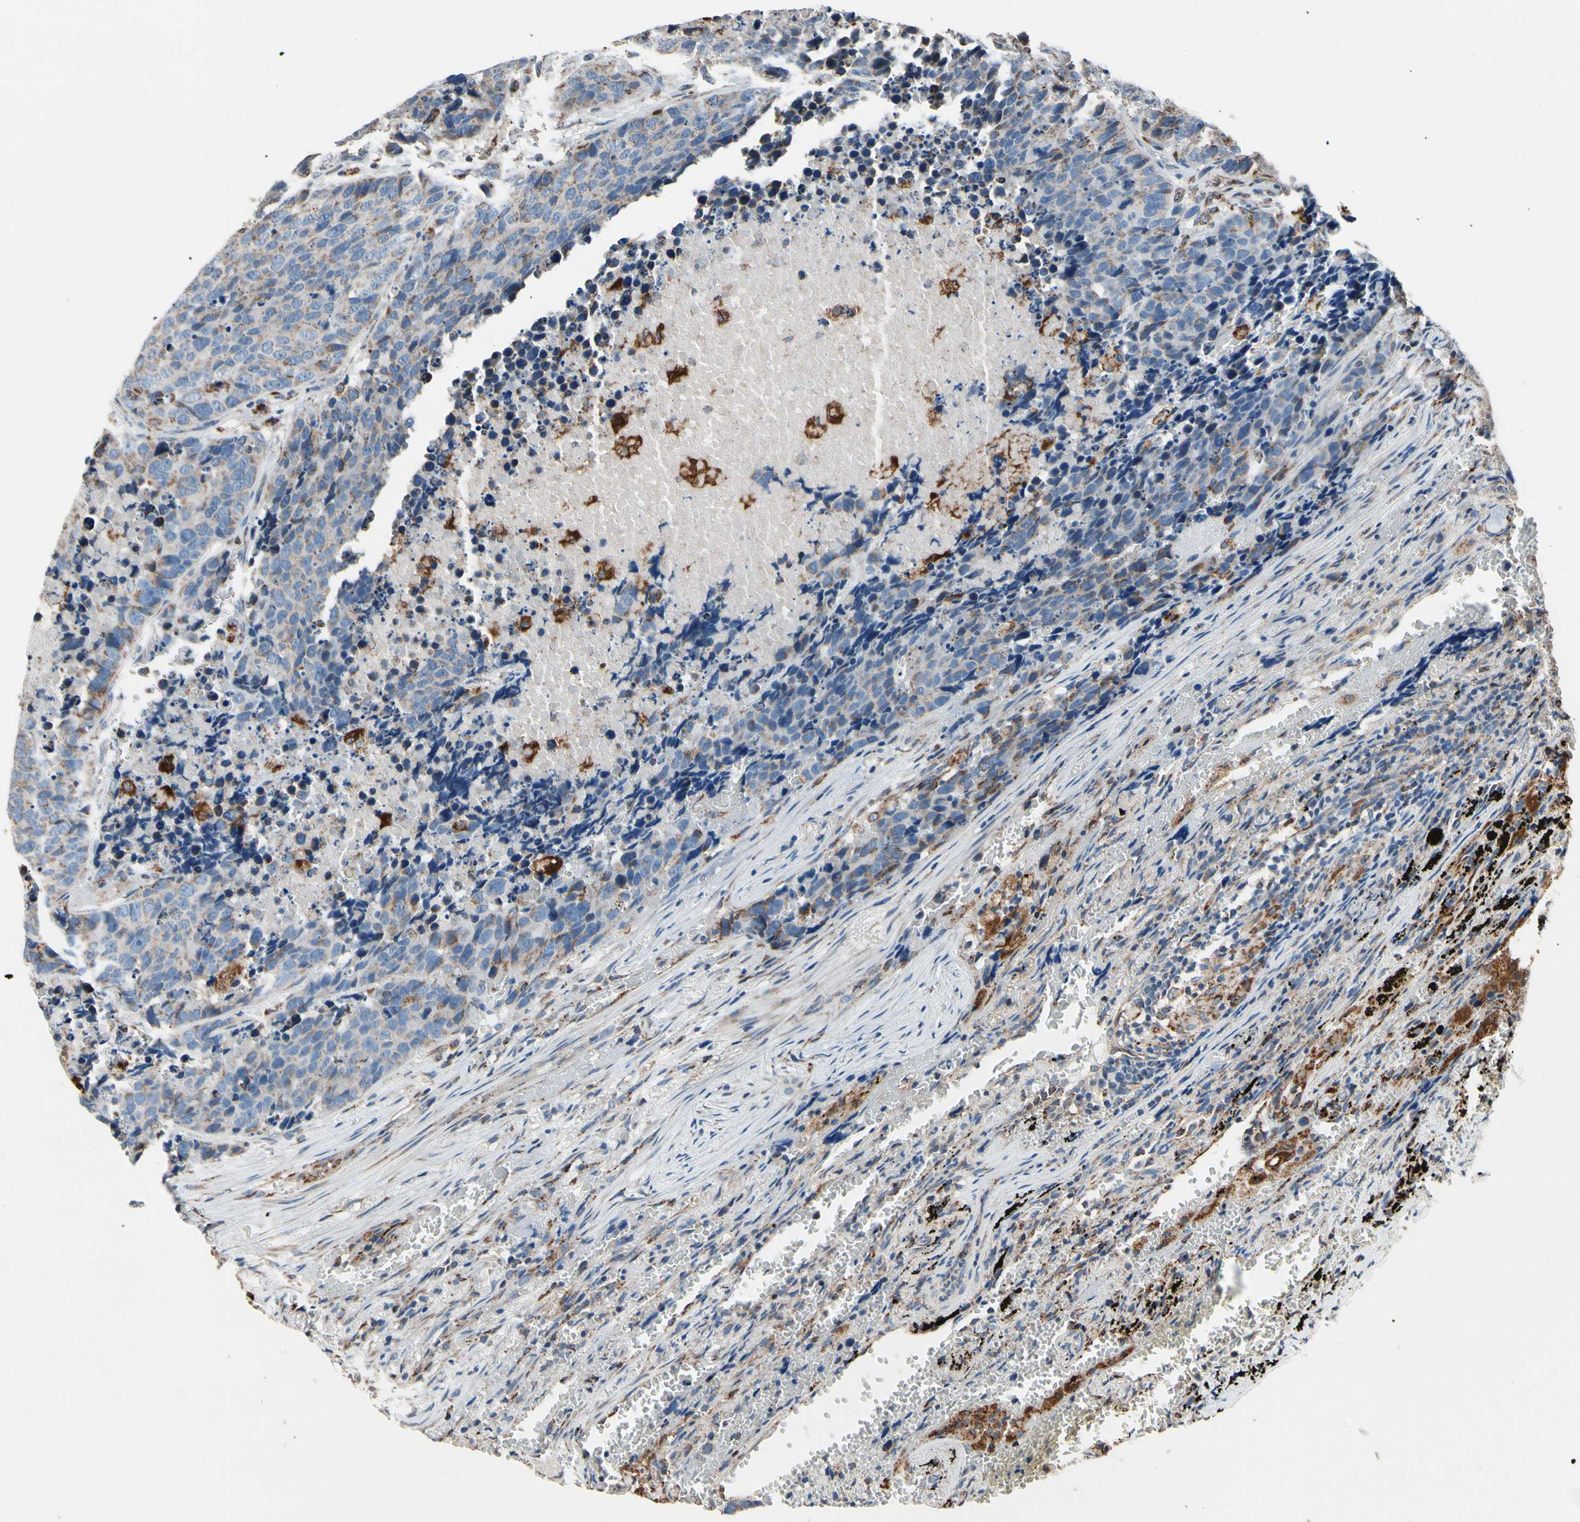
{"staining": {"intensity": "moderate", "quantity": "25%-75%", "location": "cytoplasmic/membranous"}, "tissue": "carcinoid", "cell_type": "Tumor cells", "image_type": "cancer", "snomed": [{"axis": "morphology", "description": "Carcinoid, malignant, NOS"}, {"axis": "topography", "description": "Lung"}], "caption": "IHC of carcinoid shows medium levels of moderate cytoplasmic/membranous staining in about 25%-75% of tumor cells. (DAB IHC, brown staining for protein, blue staining for nuclei).", "gene": "TMEM176A", "patient": {"sex": "male", "age": 60}}